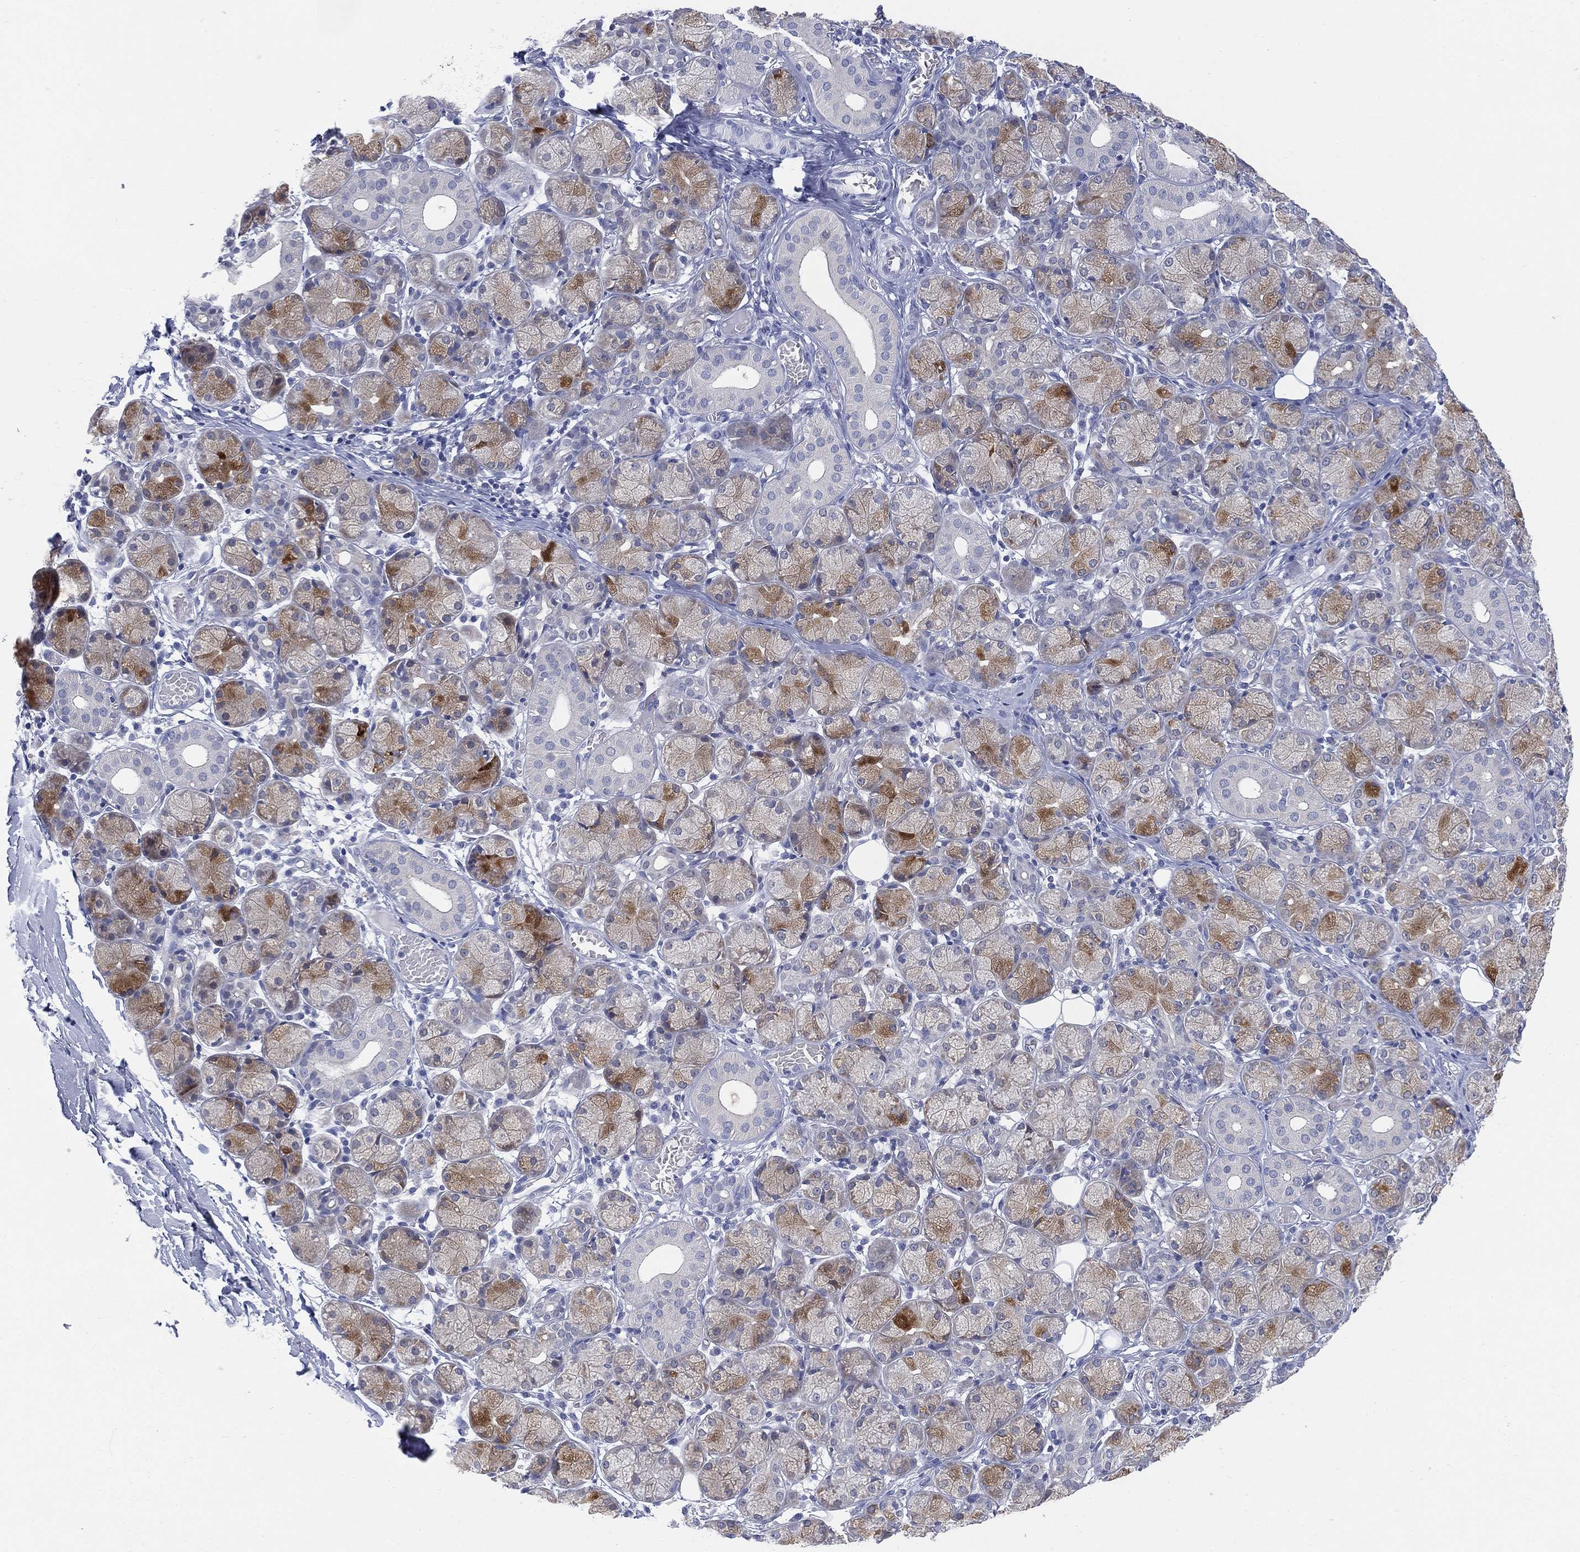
{"staining": {"intensity": "moderate", "quantity": "25%-75%", "location": "cytoplasmic/membranous"}, "tissue": "salivary gland", "cell_type": "Glandular cells", "image_type": "normal", "snomed": [{"axis": "morphology", "description": "Normal tissue, NOS"}, {"axis": "topography", "description": "Salivary gland"}, {"axis": "topography", "description": "Peripheral nerve tissue"}], "caption": "Salivary gland stained with immunohistochemistry shows moderate cytoplasmic/membranous positivity in about 25%-75% of glandular cells.", "gene": "C5orf46", "patient": {"sex": "female", "age": 24}}